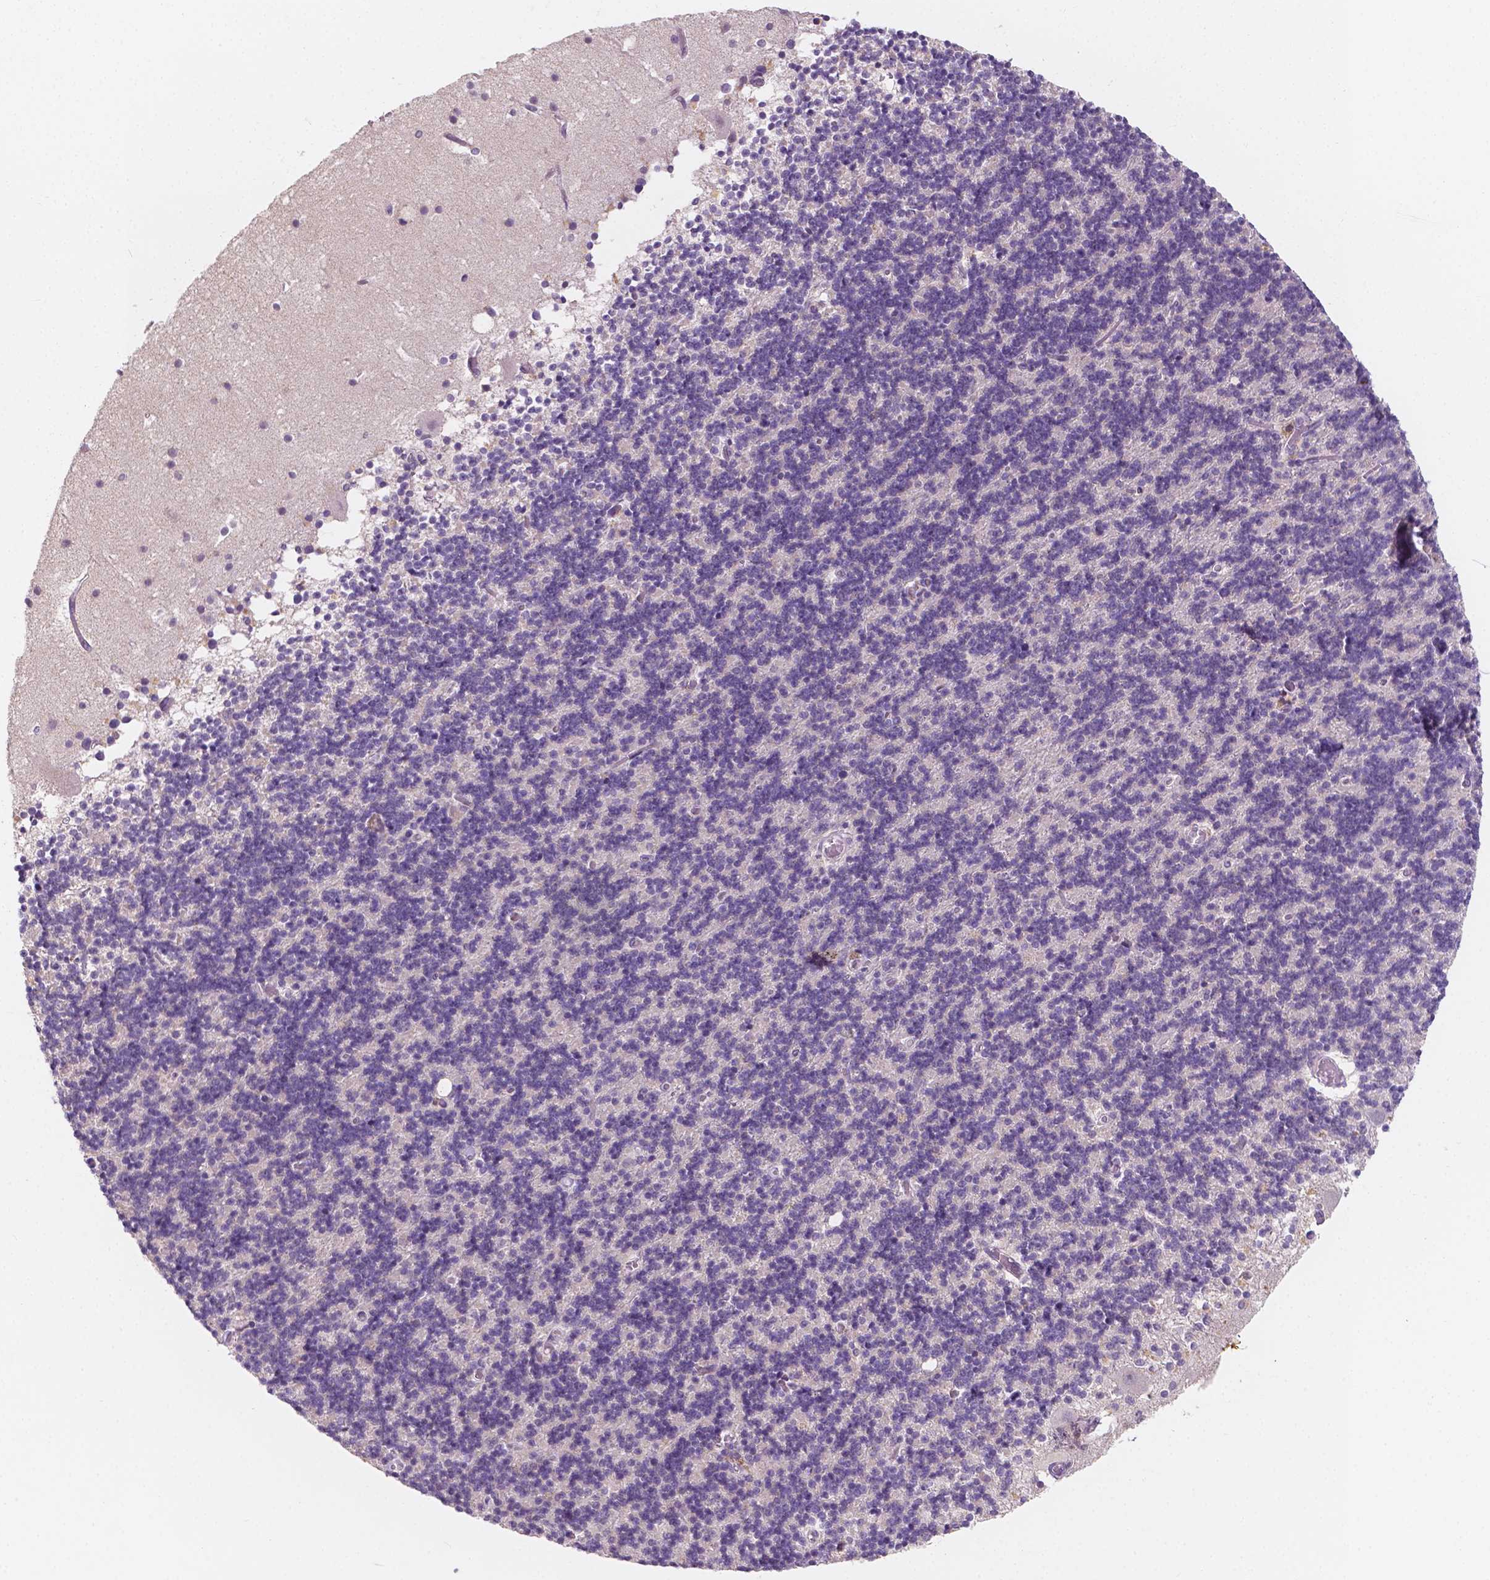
{"staining": {"intensity": "negative", "quantity": "none", "location": "none"}, "tissue": "cerebellum", "cell_type": "Cells in granular layer", "image_type": "normal", "snomed": [{"axis": "morphology", "description": "Normal tissue, NOS"}, {"axis": "topography", "description": "Cerebellum"}], "caption": "This is an immunohistochemistry histopathology image of unremarkable cerebellum. There is no expression in cells in granular layer.", "gene": "SIRT2", "patient": {"sex": "male", "age": 70}}